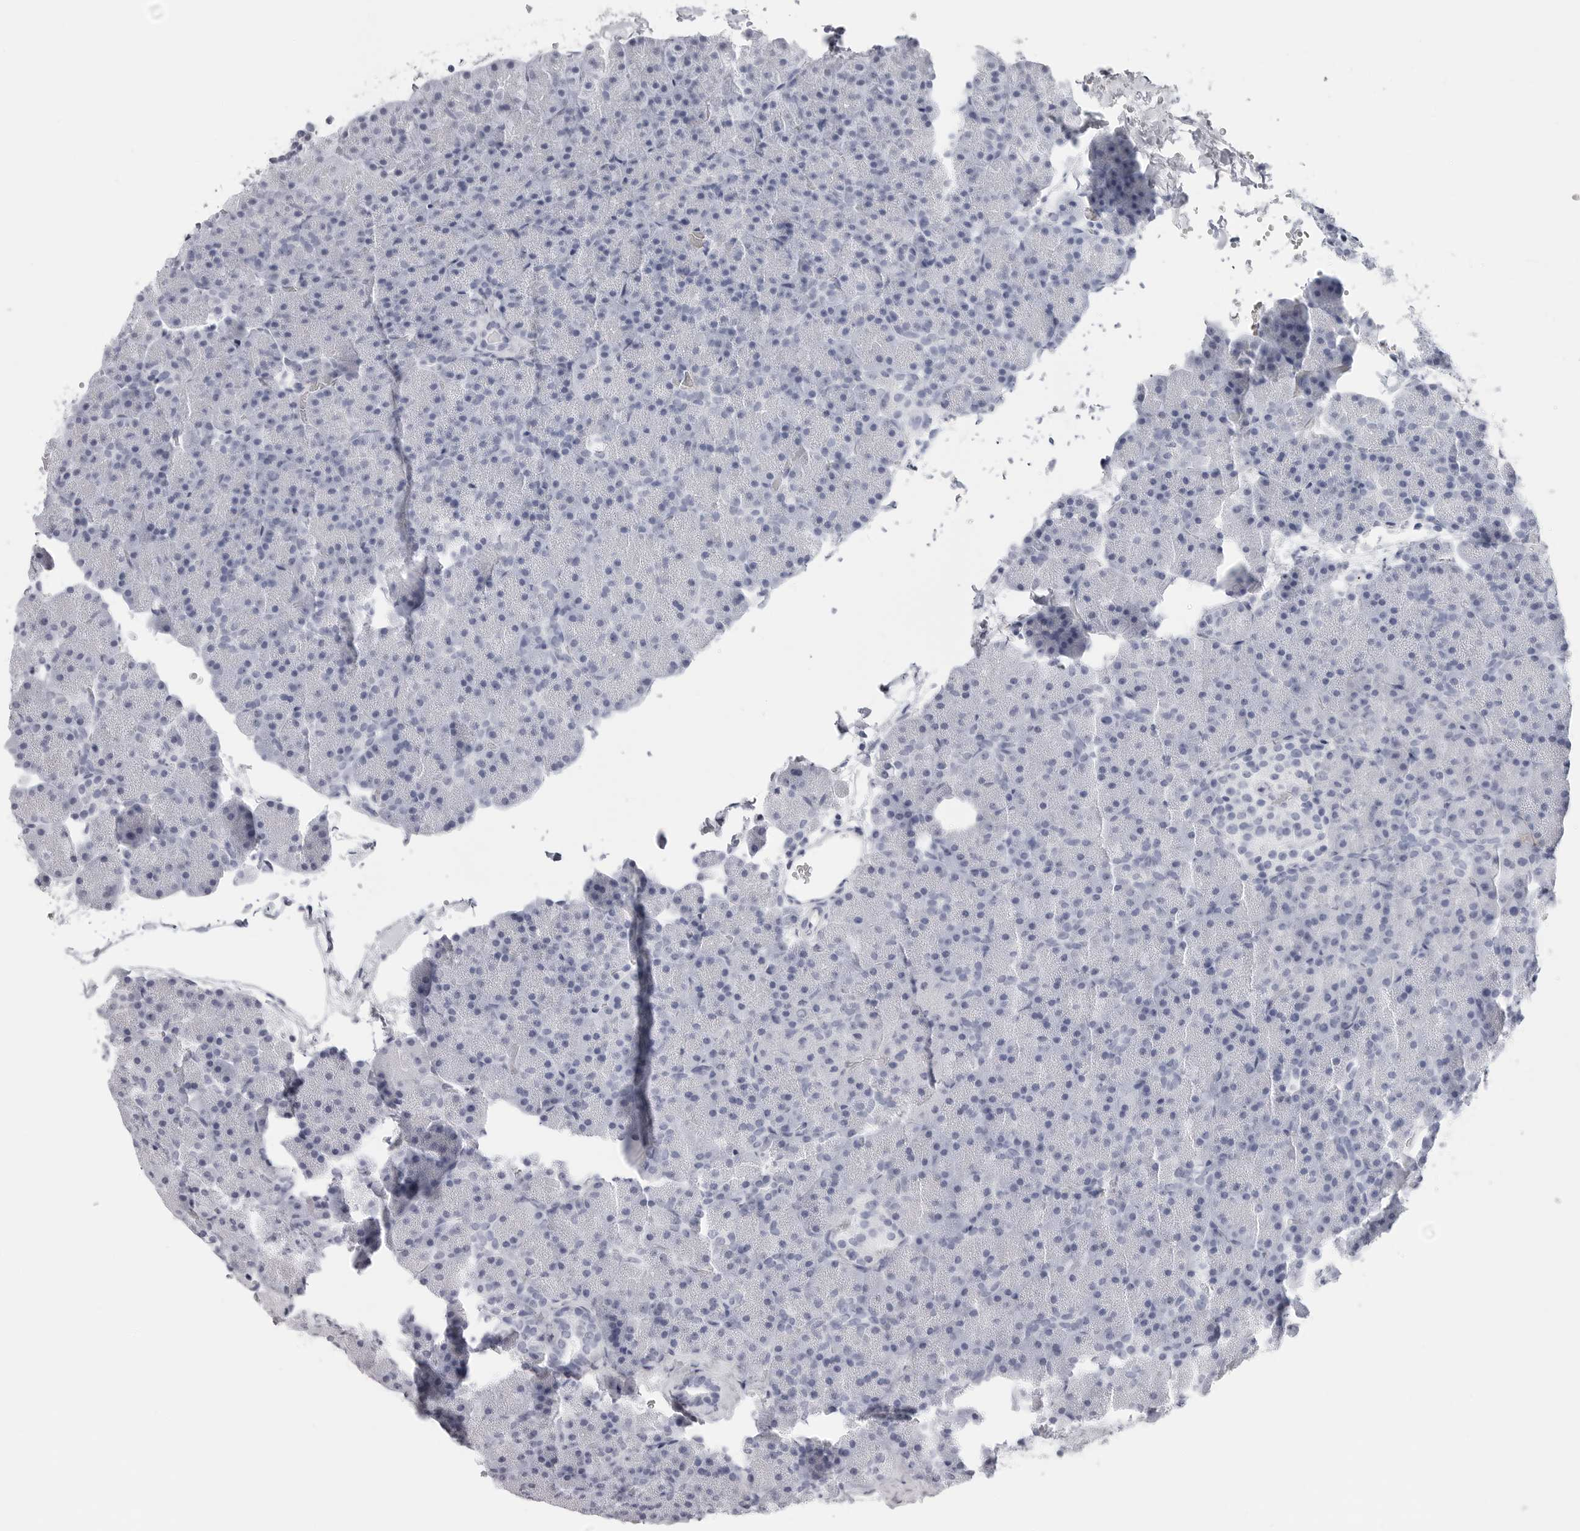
{"staining": {"intensity": "negative", "quantity": "none", "location": "none"}, "tissue": "pancreas", "cell_type": "Exocrine glandular cells", "image_type": "normal", "snomed": [{"axis": "morphology", "description": "Normal tissue, NOS"}, {"axis": "morphology", "description": "Carcinoid, malignant, NOS"}, {"axis": "topography", "description": "Pancreas"}], "caption": "IHC of normal pancreas demonstrates no expression in exocrine glandular cells.", "gene": "CST2", "patient": {"sex": "female", "age": 35}}